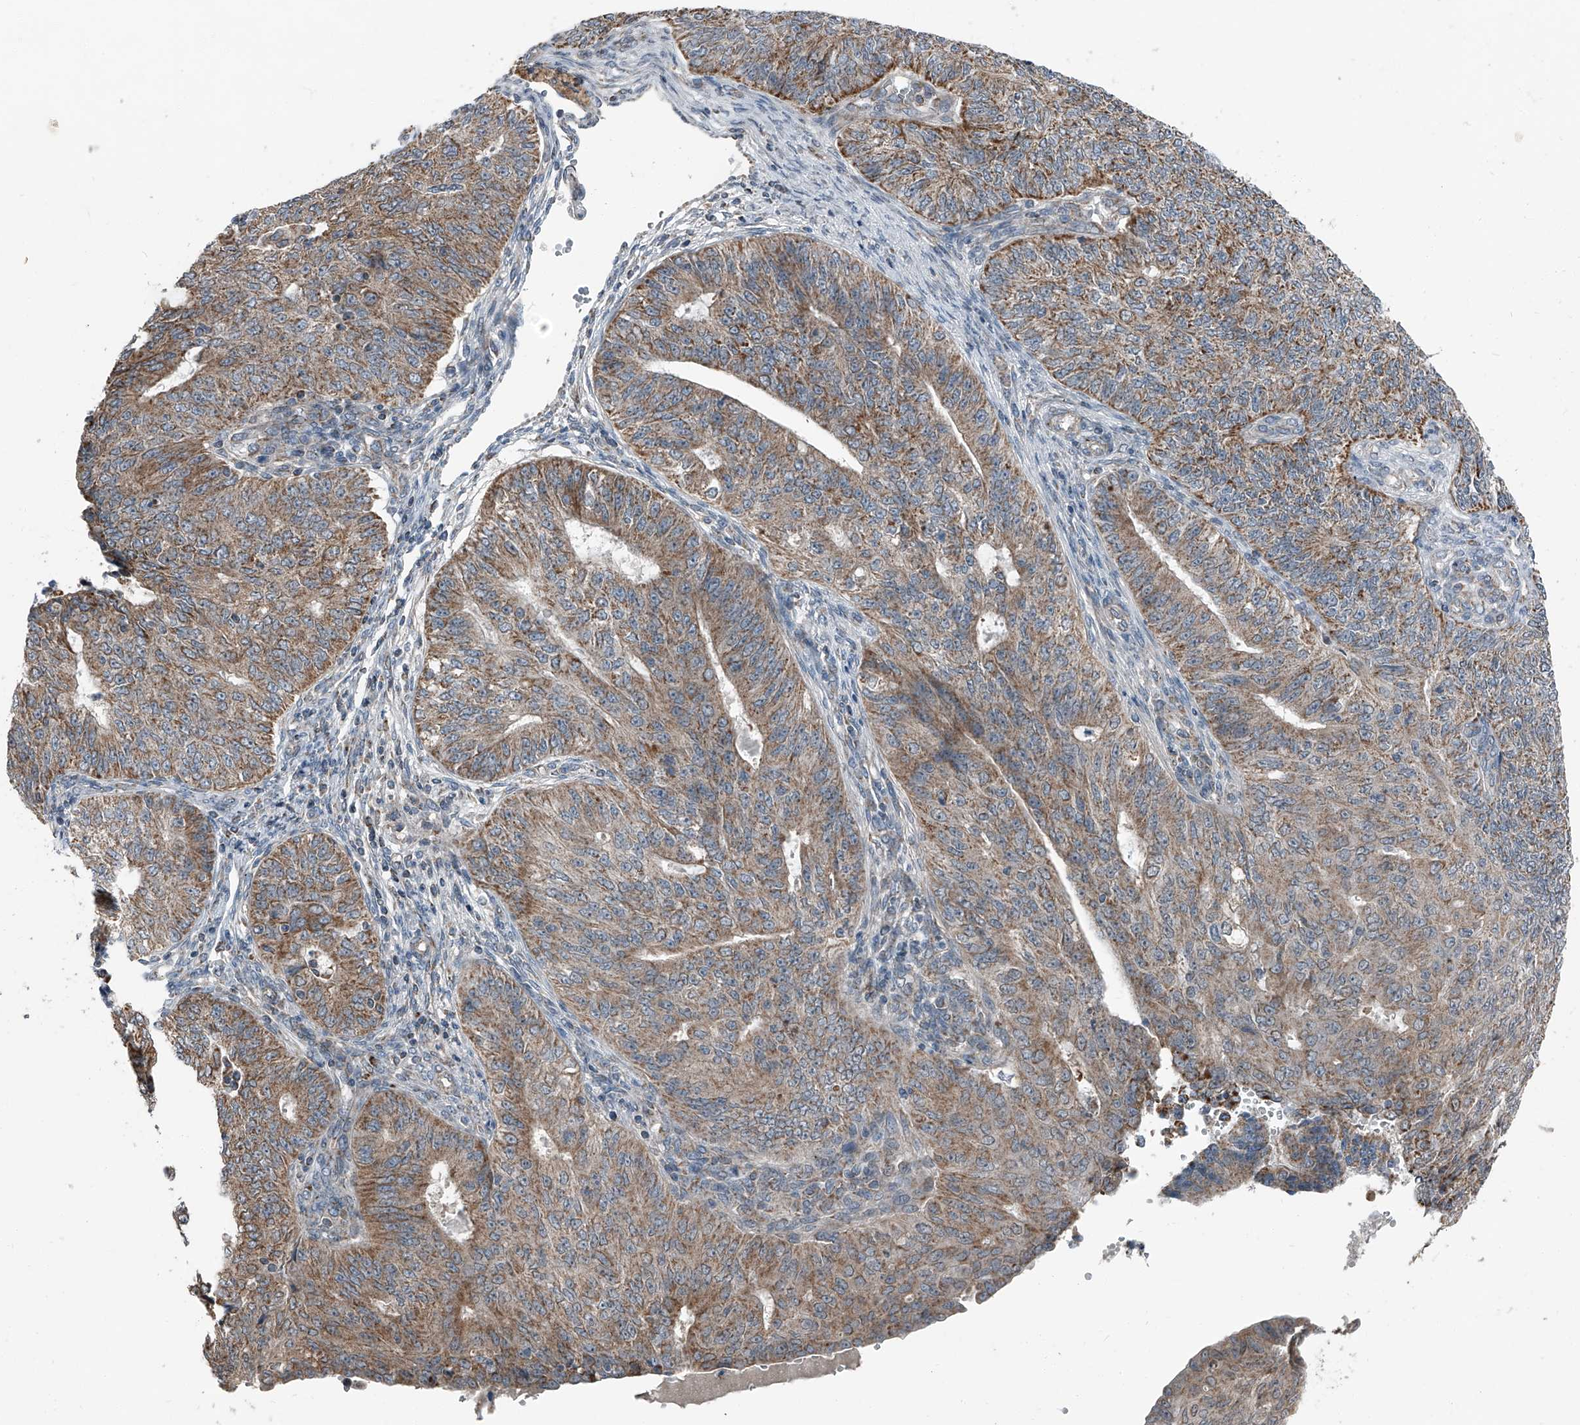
{"staining": {"intensity": "moderate", "quantity": ">75%", "location": "cytoplasmic/membranous"}, "tissue": "endometrial cancer", "cell_type": "Tumor cells", "image_type": "cancer", "snomed": [{"axis": "morphology", "description": "Adenocarcinoma, NOS"}, {"axis": "topography", "description": "Endometrium"}], "caption": "This photomicrograph shows immunohistochemistry staining of endometrial adenocarcinoma, with medium moderate cytoplasmic/membranous positivity in about >75% of tumor cells.", "gene": "CHRNA7", "patient": {"sex": "female", "age": 32}}